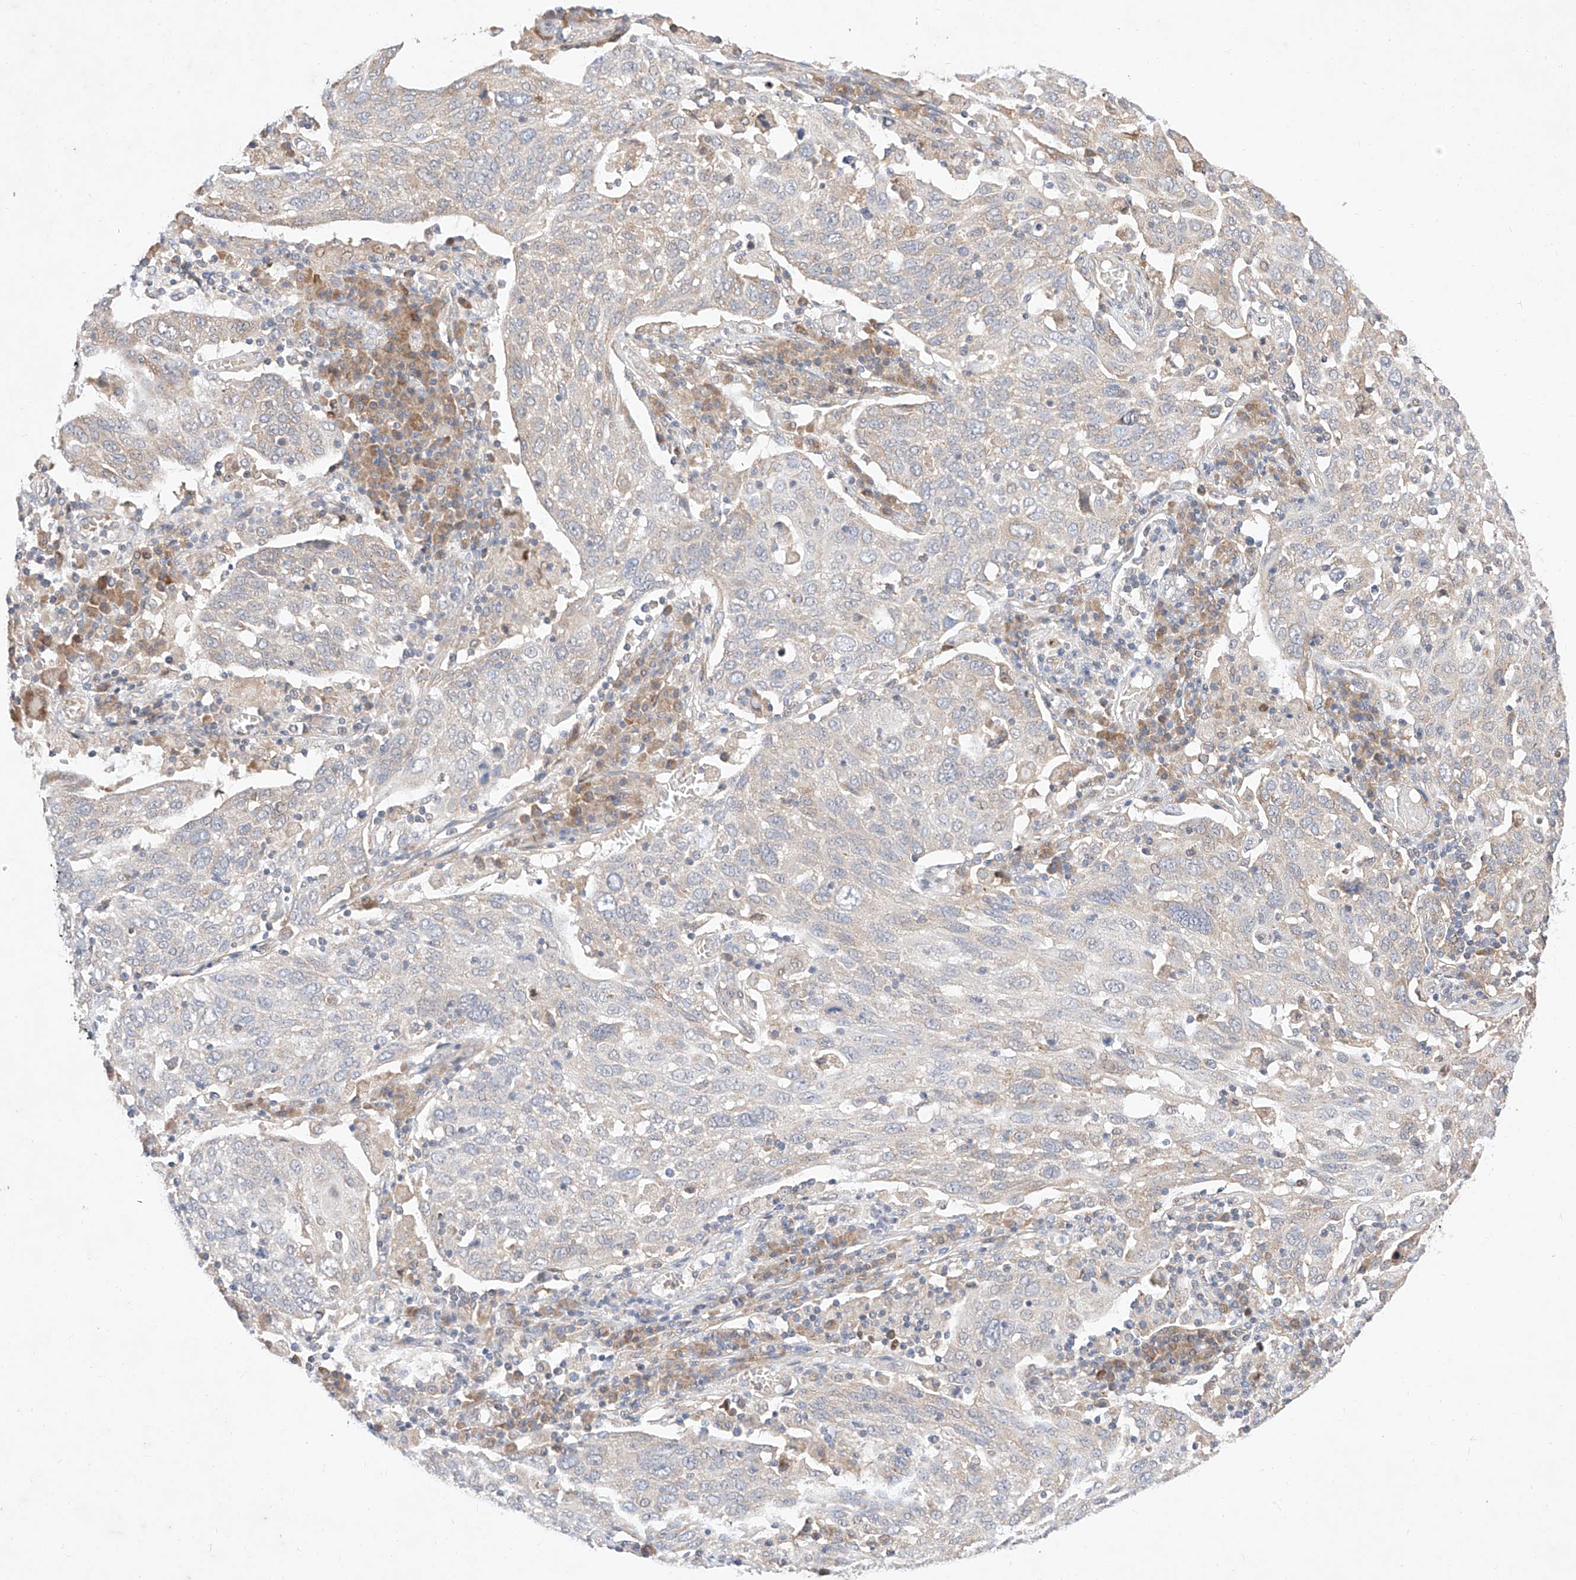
{"staining": {"intensity": "negative", "quantity": "none", "location": "none"}, "tissue": "lung cancer", "cell_type": "Tumor cells", "image_type": "cancer", "snomed": [{"axis": "morphology", "description": "Squamous cell carcinoma, NOS"}, {"axis": "topography", "description": "Lung"}], "caption": "Immunohistochemical staining of lung cancer reveals no significant positivity in tumor cells.", "gene": "C6orf118", "patient": {"sex": "male", "age": 65}}